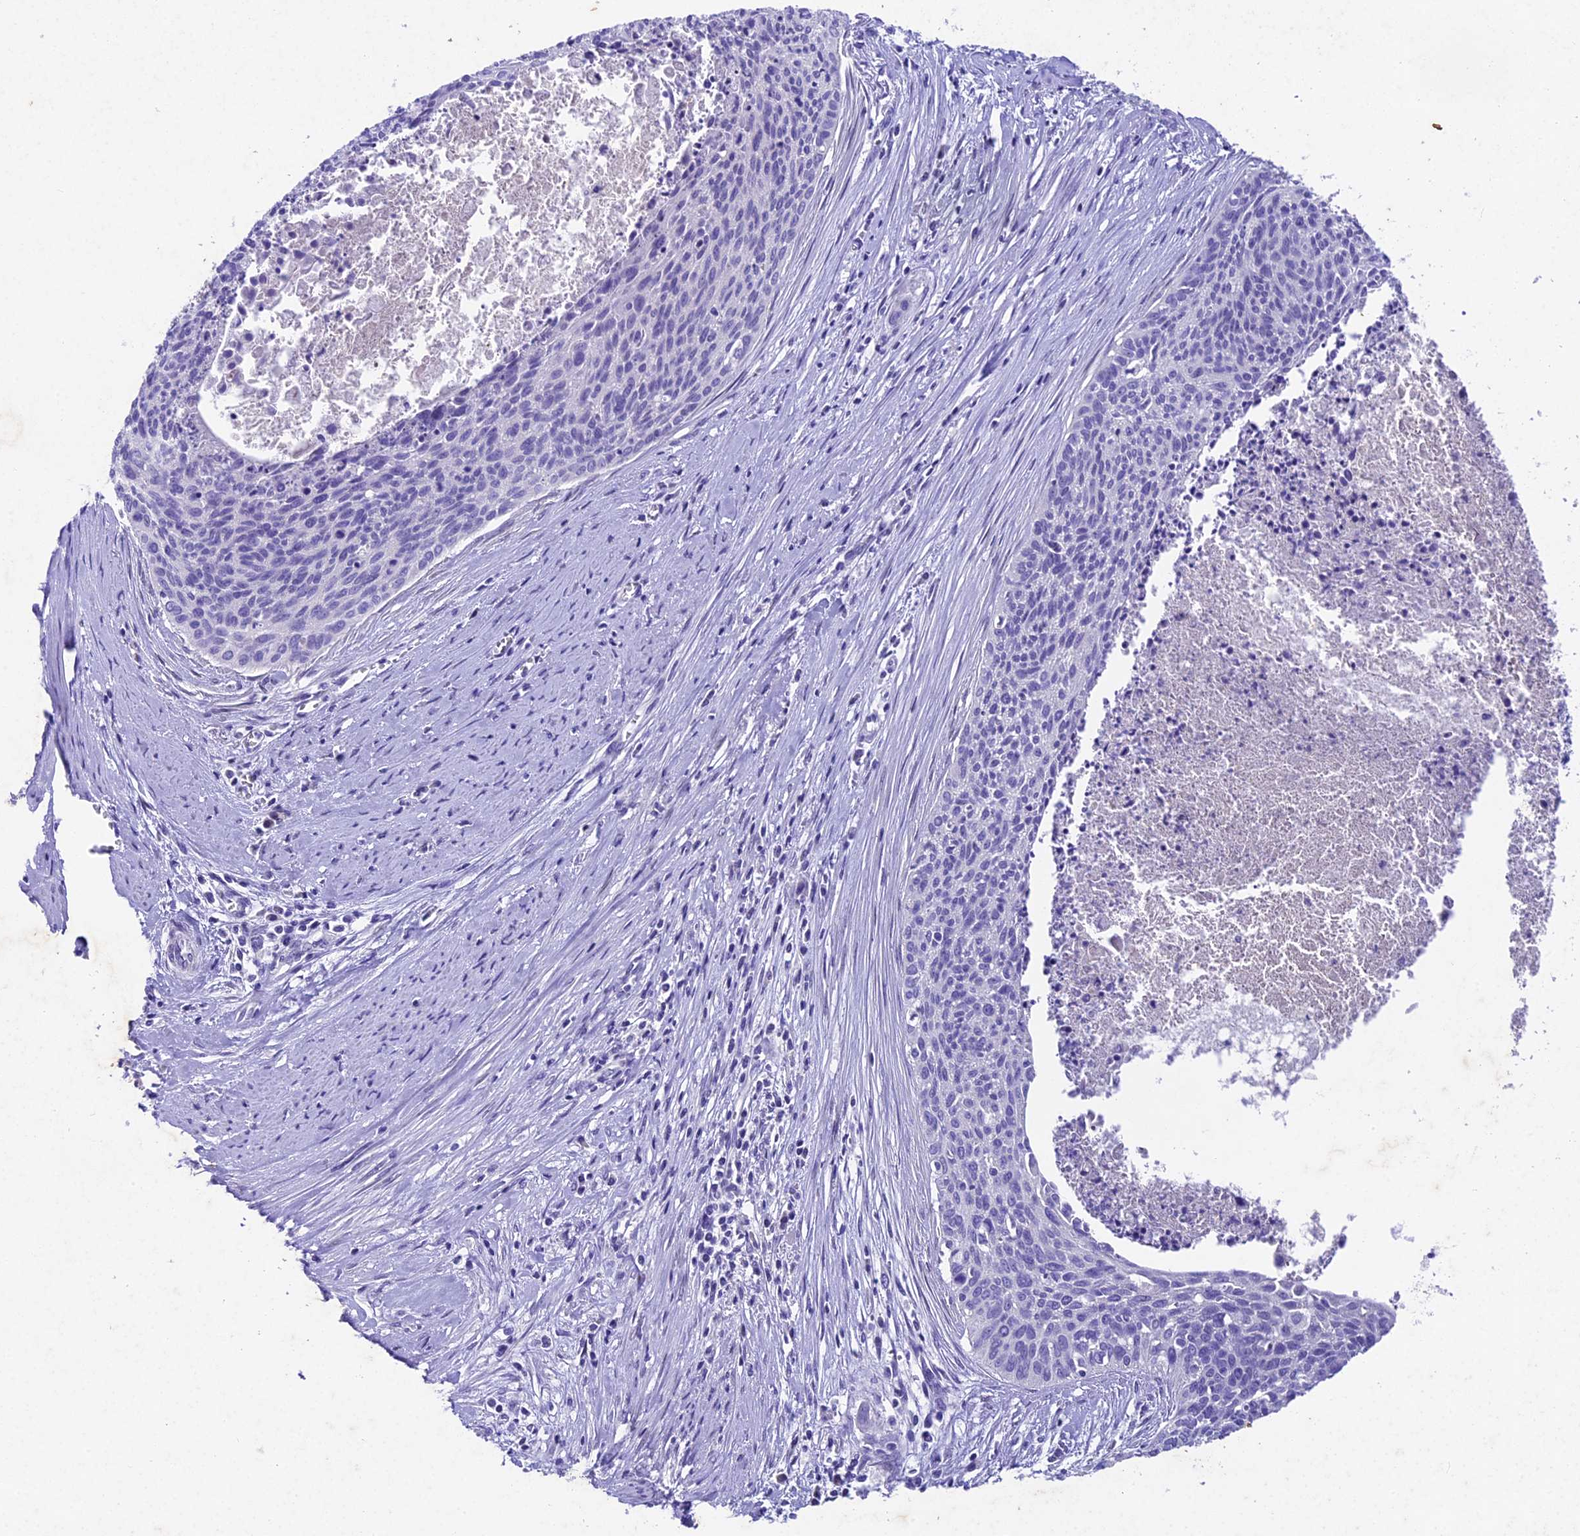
{"staining": {"intensity": "negative", "quantity": "none", "location": "none"}, "tissue": "cervical cancer", "cell_type": "Tumor cells", "image_type": "cancer", "snomed": [{"axis": "morphology", "description": "Squamous cell carcinoma, NOS"}, {"axis": "topography", "description": "Cervix"}], "caption": "Immunohistochemistry (IHC) histopathology image of neoplastic tissue: cervical cancer (squamous cell carcinoma) stained with DAB (3,3'-diaminobenzidine) displays no significant protein staining in tumor cells. Nuclei are stained in blue.", "gene": "IFT140", "patient": {"sex": "female", "age": 55}}